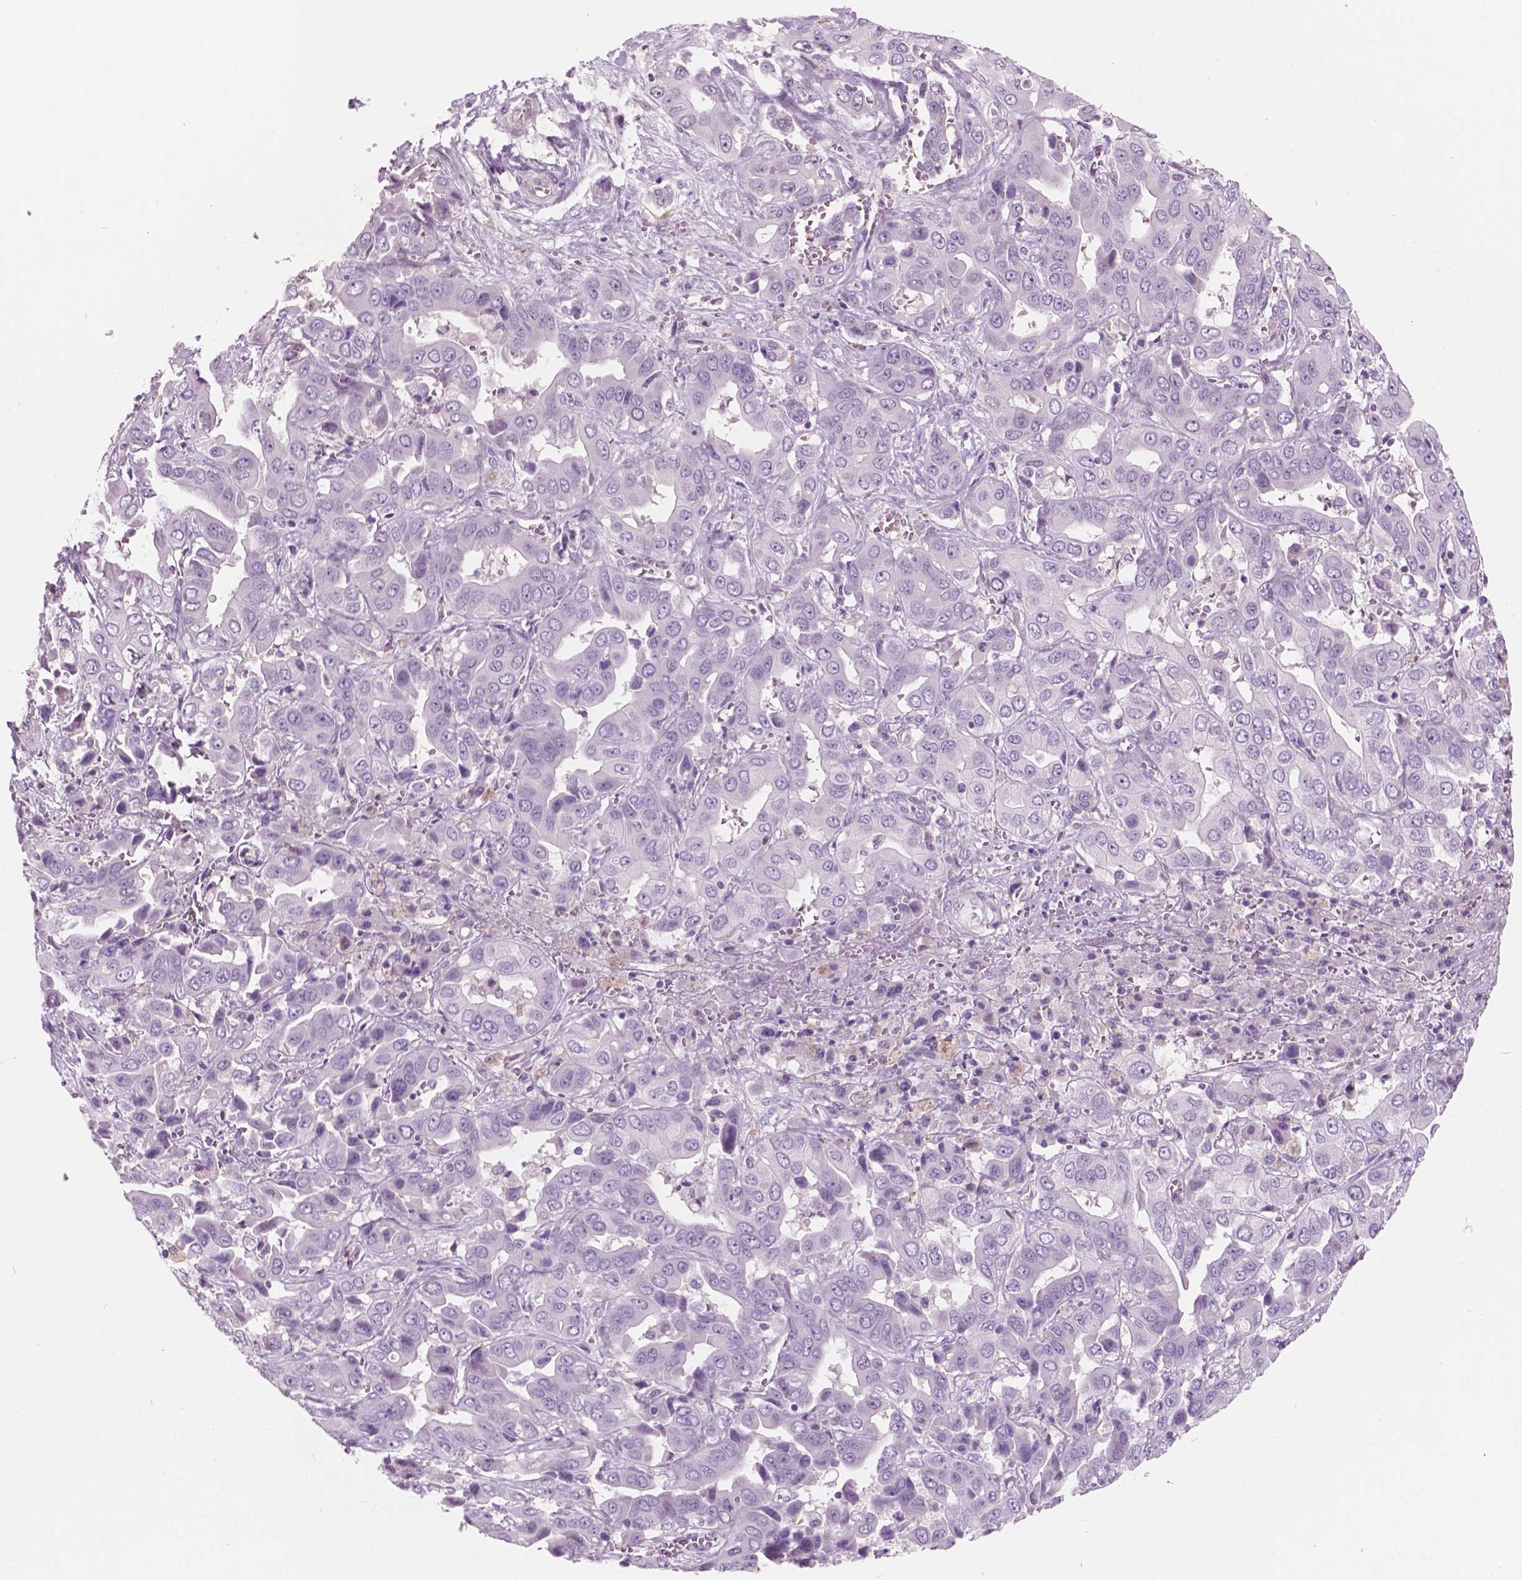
{"staining": {"intensity": "negative", "quantity": "none", "location": "none"}, "tissue": "liver cancer", "cell_type": "Tumor cells", "image_type": "cancer", "snomed": [{"axis": "morphology", "description": "Cholangiocarcinoma"}, {"axis": "topography", "description": "Liver"}], "caption": "IHC image of neoplastic tissue: human liver cancer (cholangiocarcinoma) stained with DAB displays no significant protein expression in tumor cells.", "gene": "AWAT1", "patient": {"sex": "female", "age": 52}}